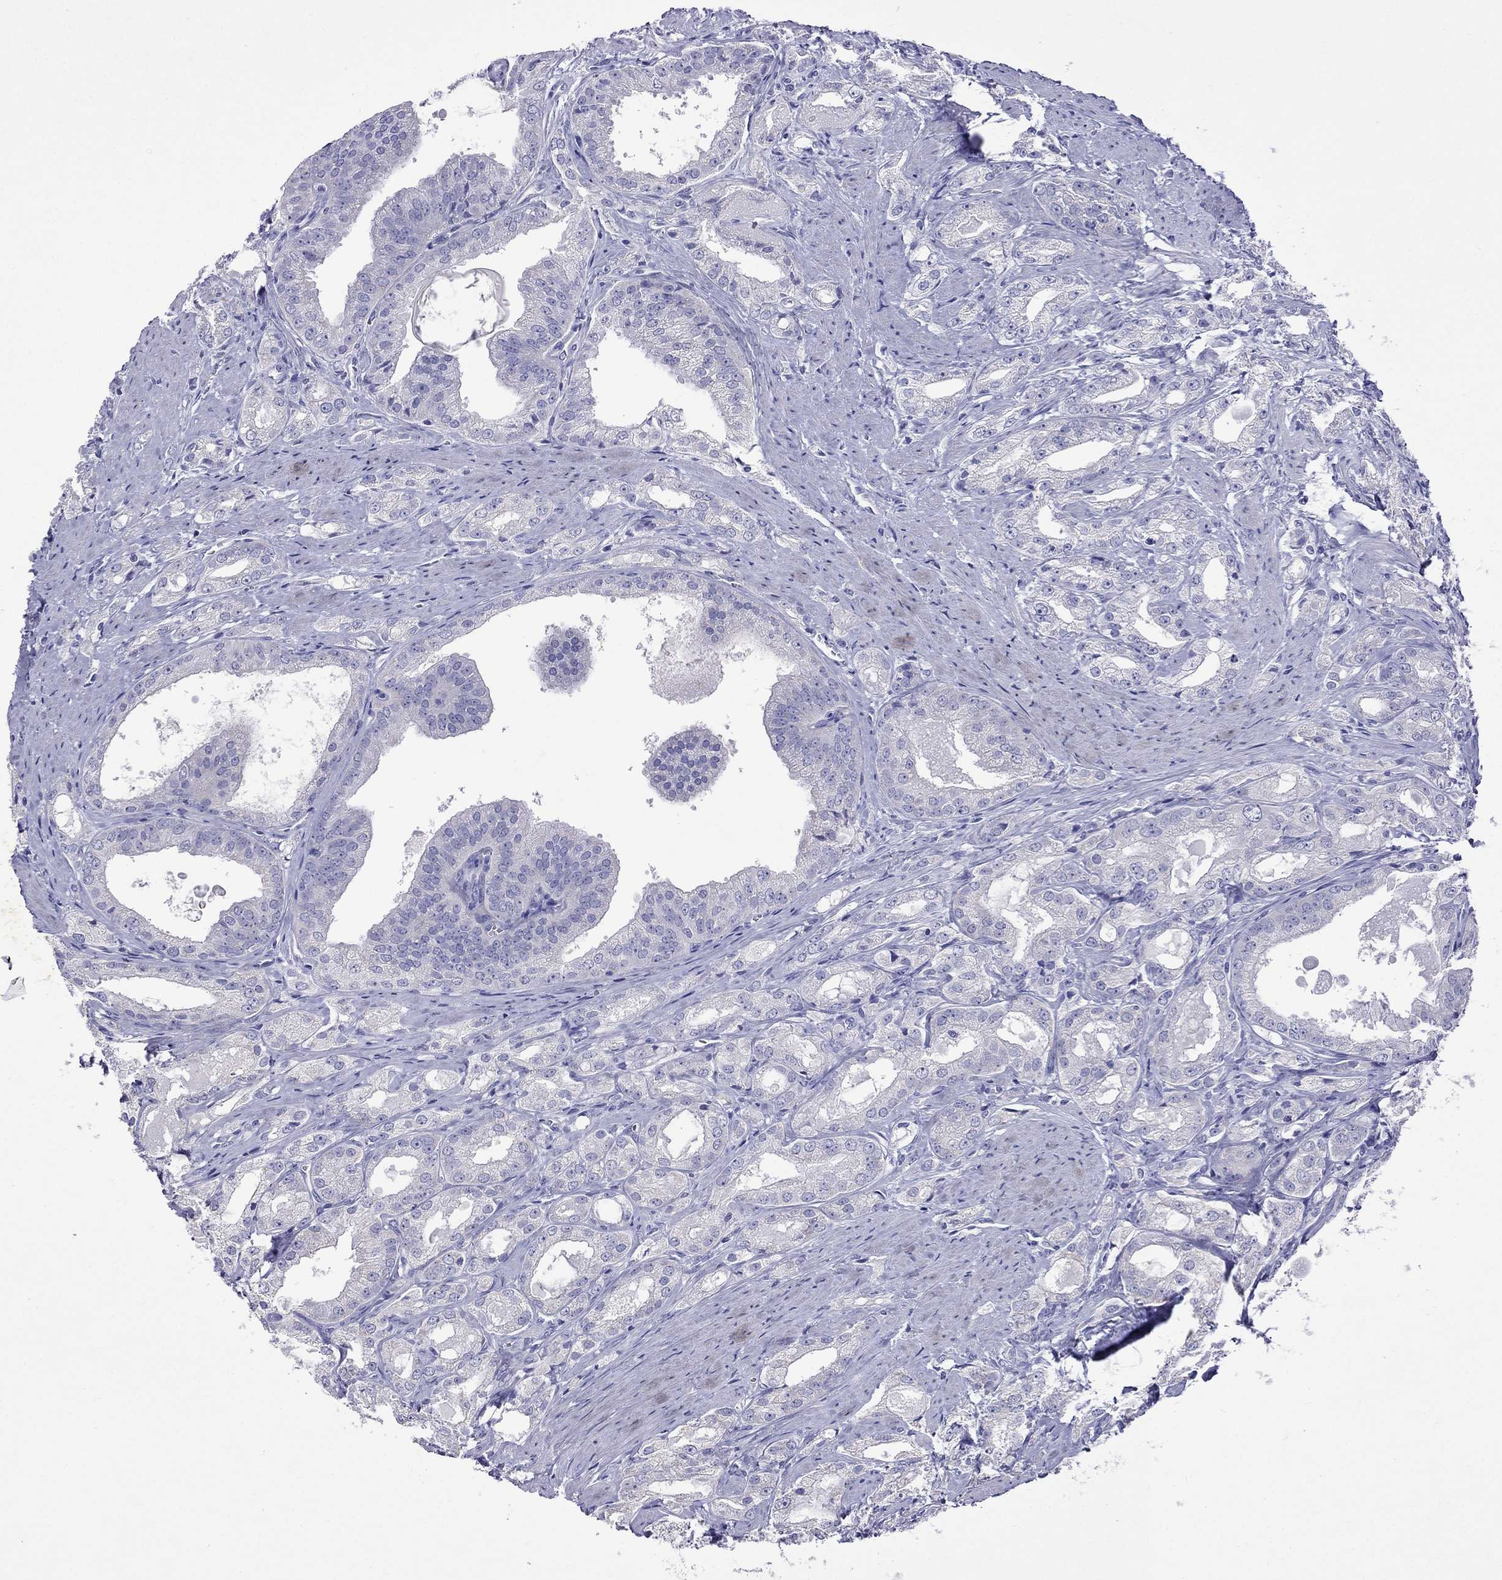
{"staining": {"intensity": "negative", "quantity": "none", "location": "none"}, "tissue": "prostate cancer", "cell_type": "Tumor cells", "image_type": "cancer", "snomed": [{"axis": "morphology", "description": "Adenocarcinoma, NOS"}, {"axis": "morphology", "description": "Adenocarcinoma, High grade"}, {"axis": "topography", "description": "Prostate"}], "caption": "A high-resolution image shows immunohistochemistry staining of adenocarcinoma (high-grade) (prostate), which exhibits no significant staining in tumor cells.", "gene": "TDRD1", "patient": {"sex": "male", "age": 70}}